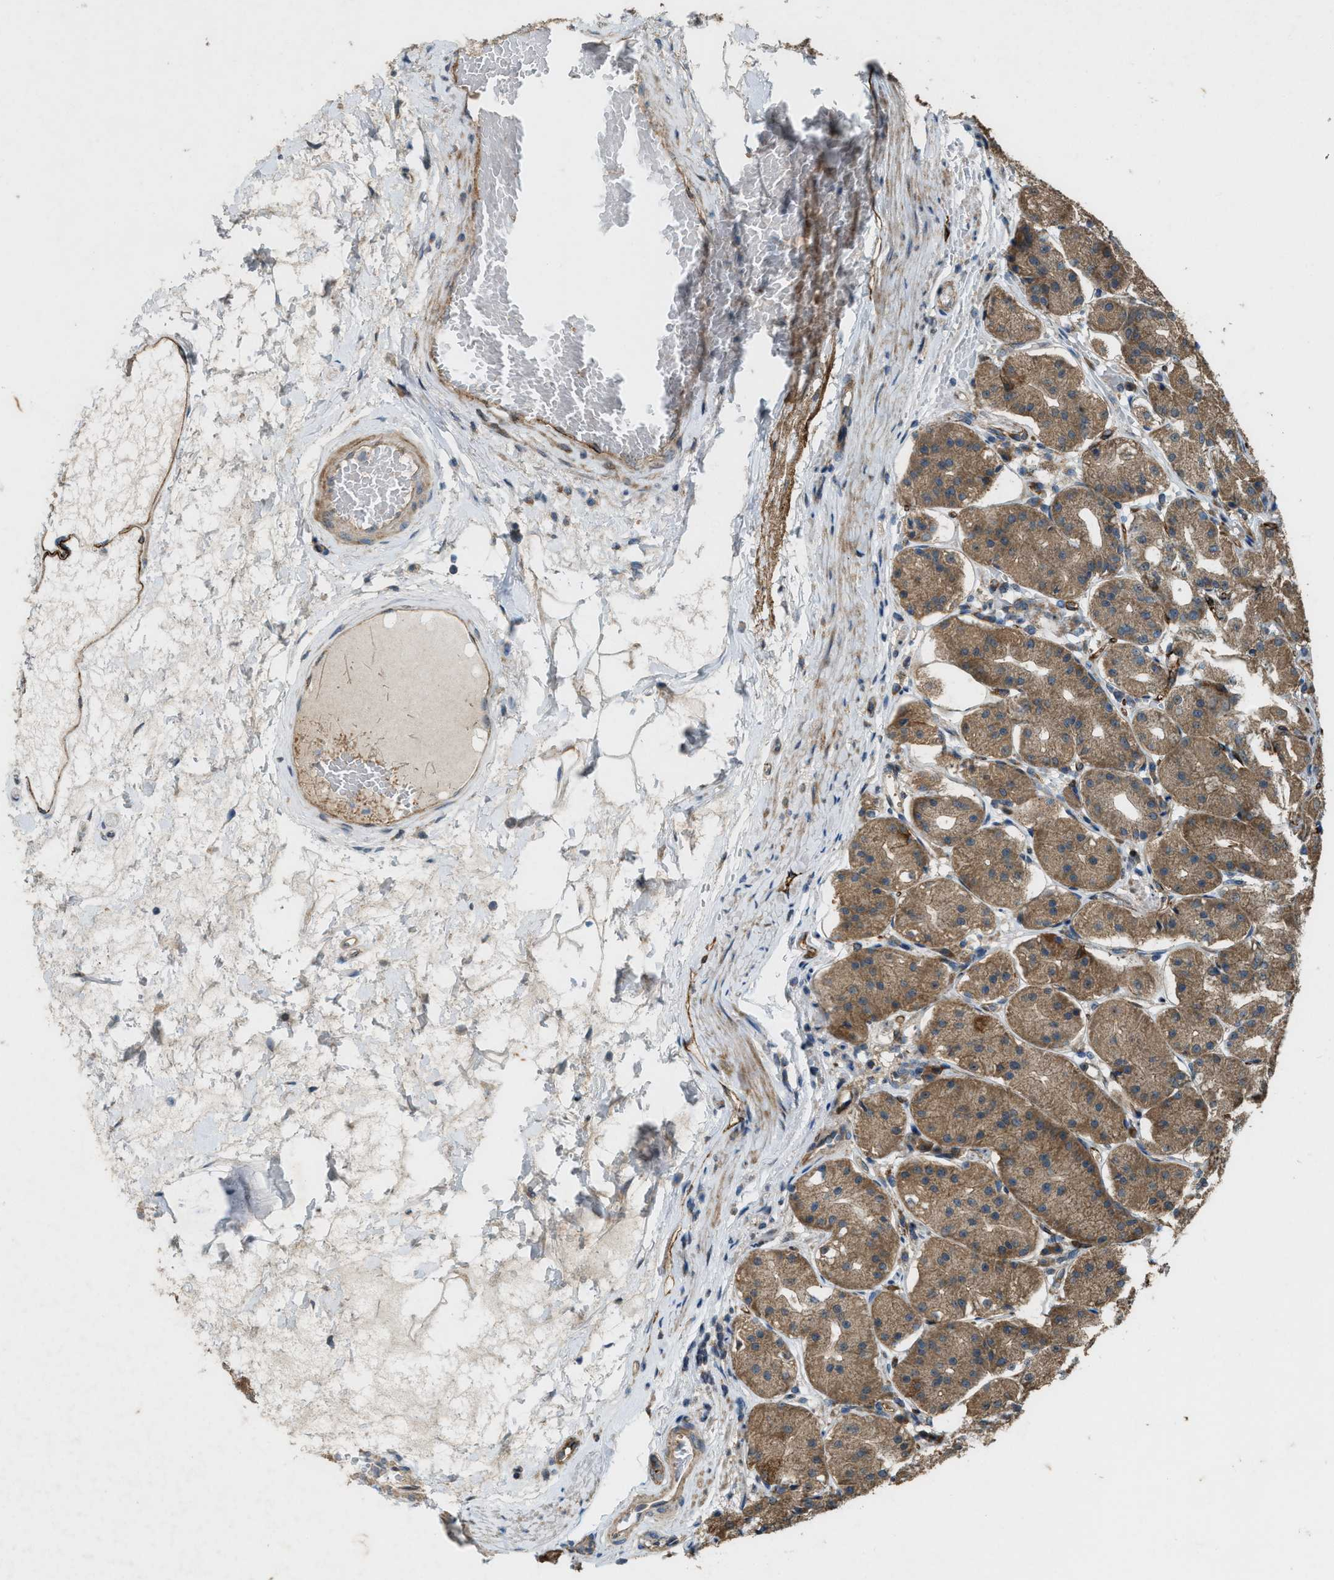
{"staining": {"intensity": "strong", "quantity": "25%-75%", "location": "cytoplasmic/membranous"}, "tissue": "stomach", "cell_type": "Glandular cells", "image_type": "normal", "snomed": [{"axis": "morphology", "description": "Normal tissue, NOS"}, {"axis": "topography", "description": "Stomach"}, {"axis": "topography", "description": "Stomach, lower"}], "caption": "Immunohistochemical staining of benign stomach reveals high levels of strong cytoplasmic/membranous positivity in approximately 25%-75% of glandular cells. (DAB IHC with brightfield microscopy, high magnification).", "gene": "LRRC72", "patient": {"sex": "female", "age": 56}}